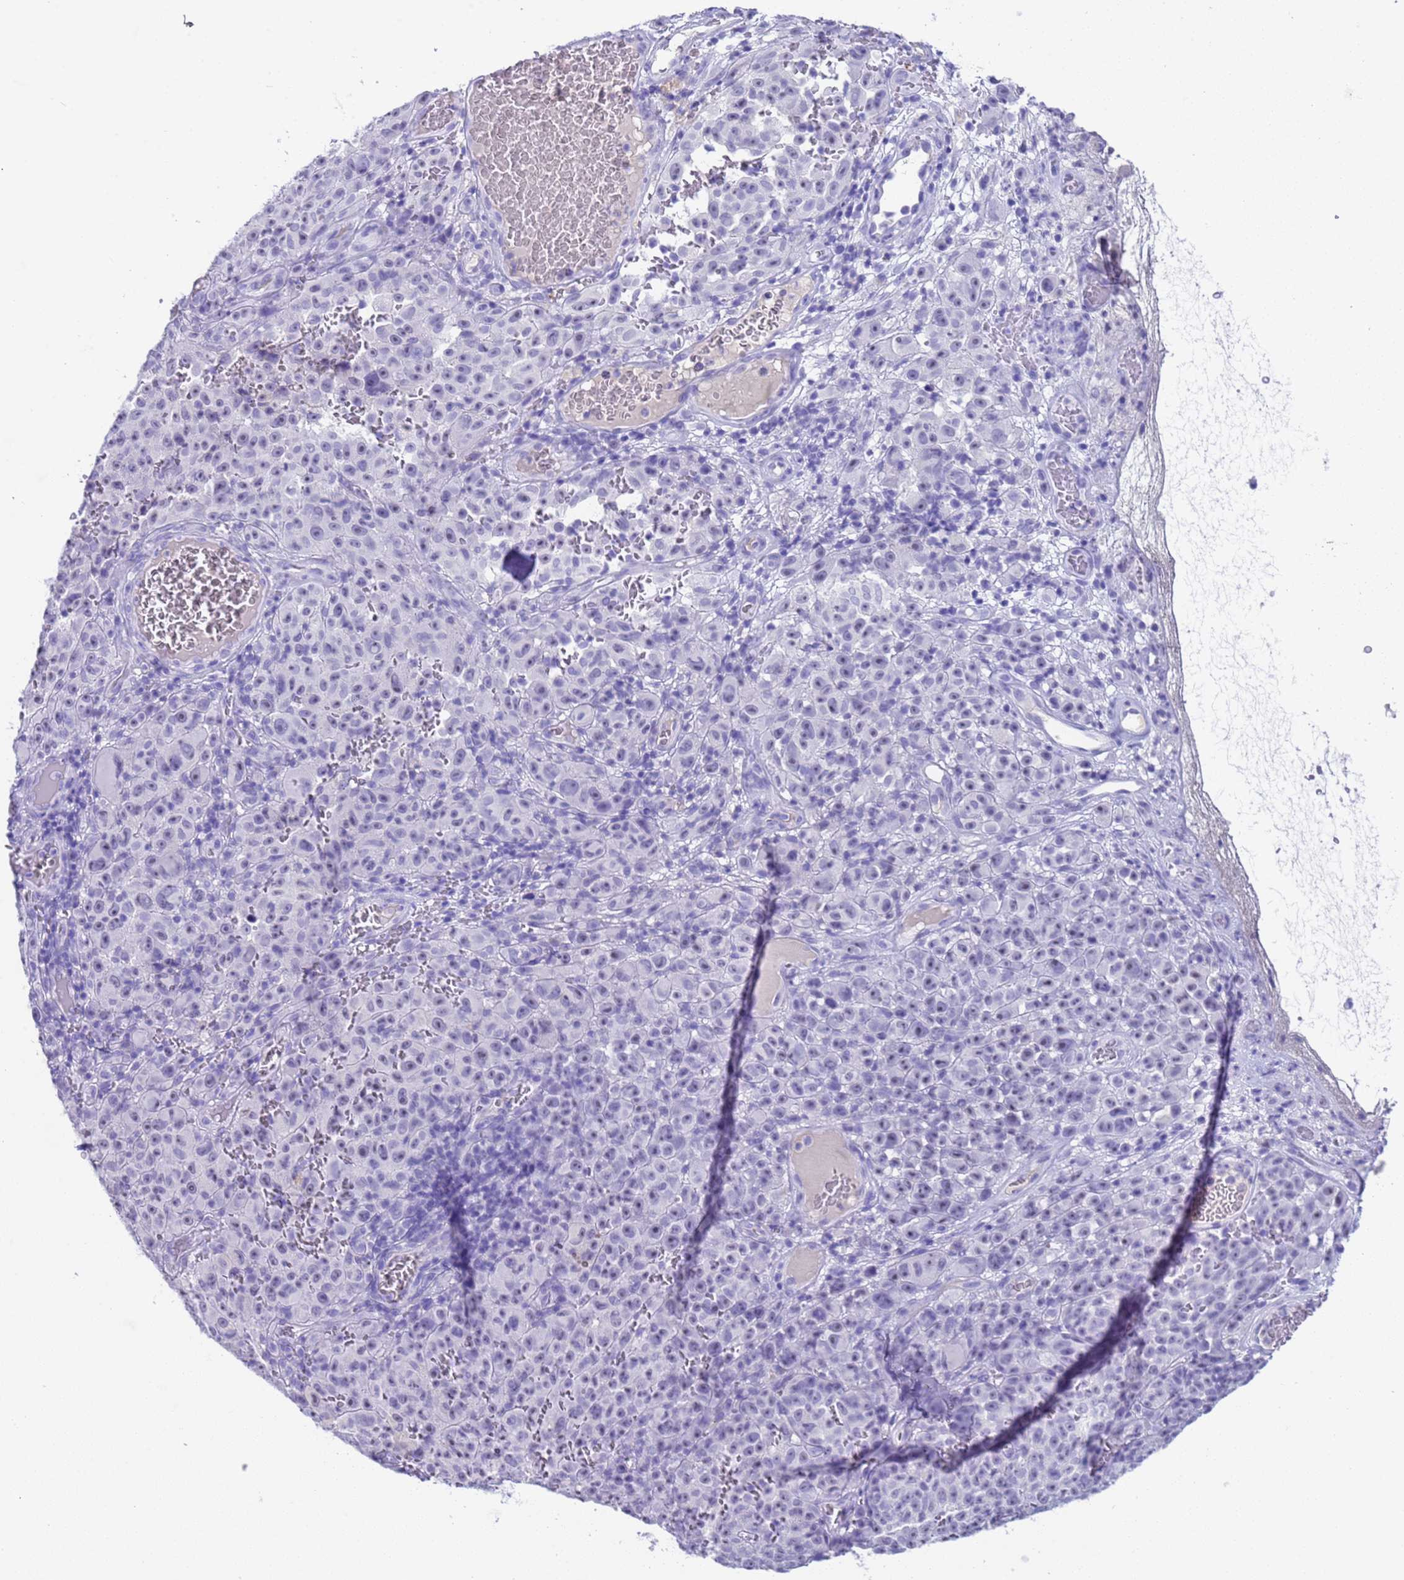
{"staining": {"intensity": "negative", "quantity": "none", "location": "none"}, "tissue": "melanoma", "cell_type": "Tumor cells", "image_type": "cancer", "snomed": [{"axis": "morphology", "description": "Malignant melanoma, NOS"}, {"axis": "topography", "description": "Skin"}], "caption": "Immunohistochemistry photomicrograph of human melanoma stained for a protein (brown), which exhibits no staining in tumor cells.", "gene": "CKM", "patient": {"sex": "female", "age": 82}}